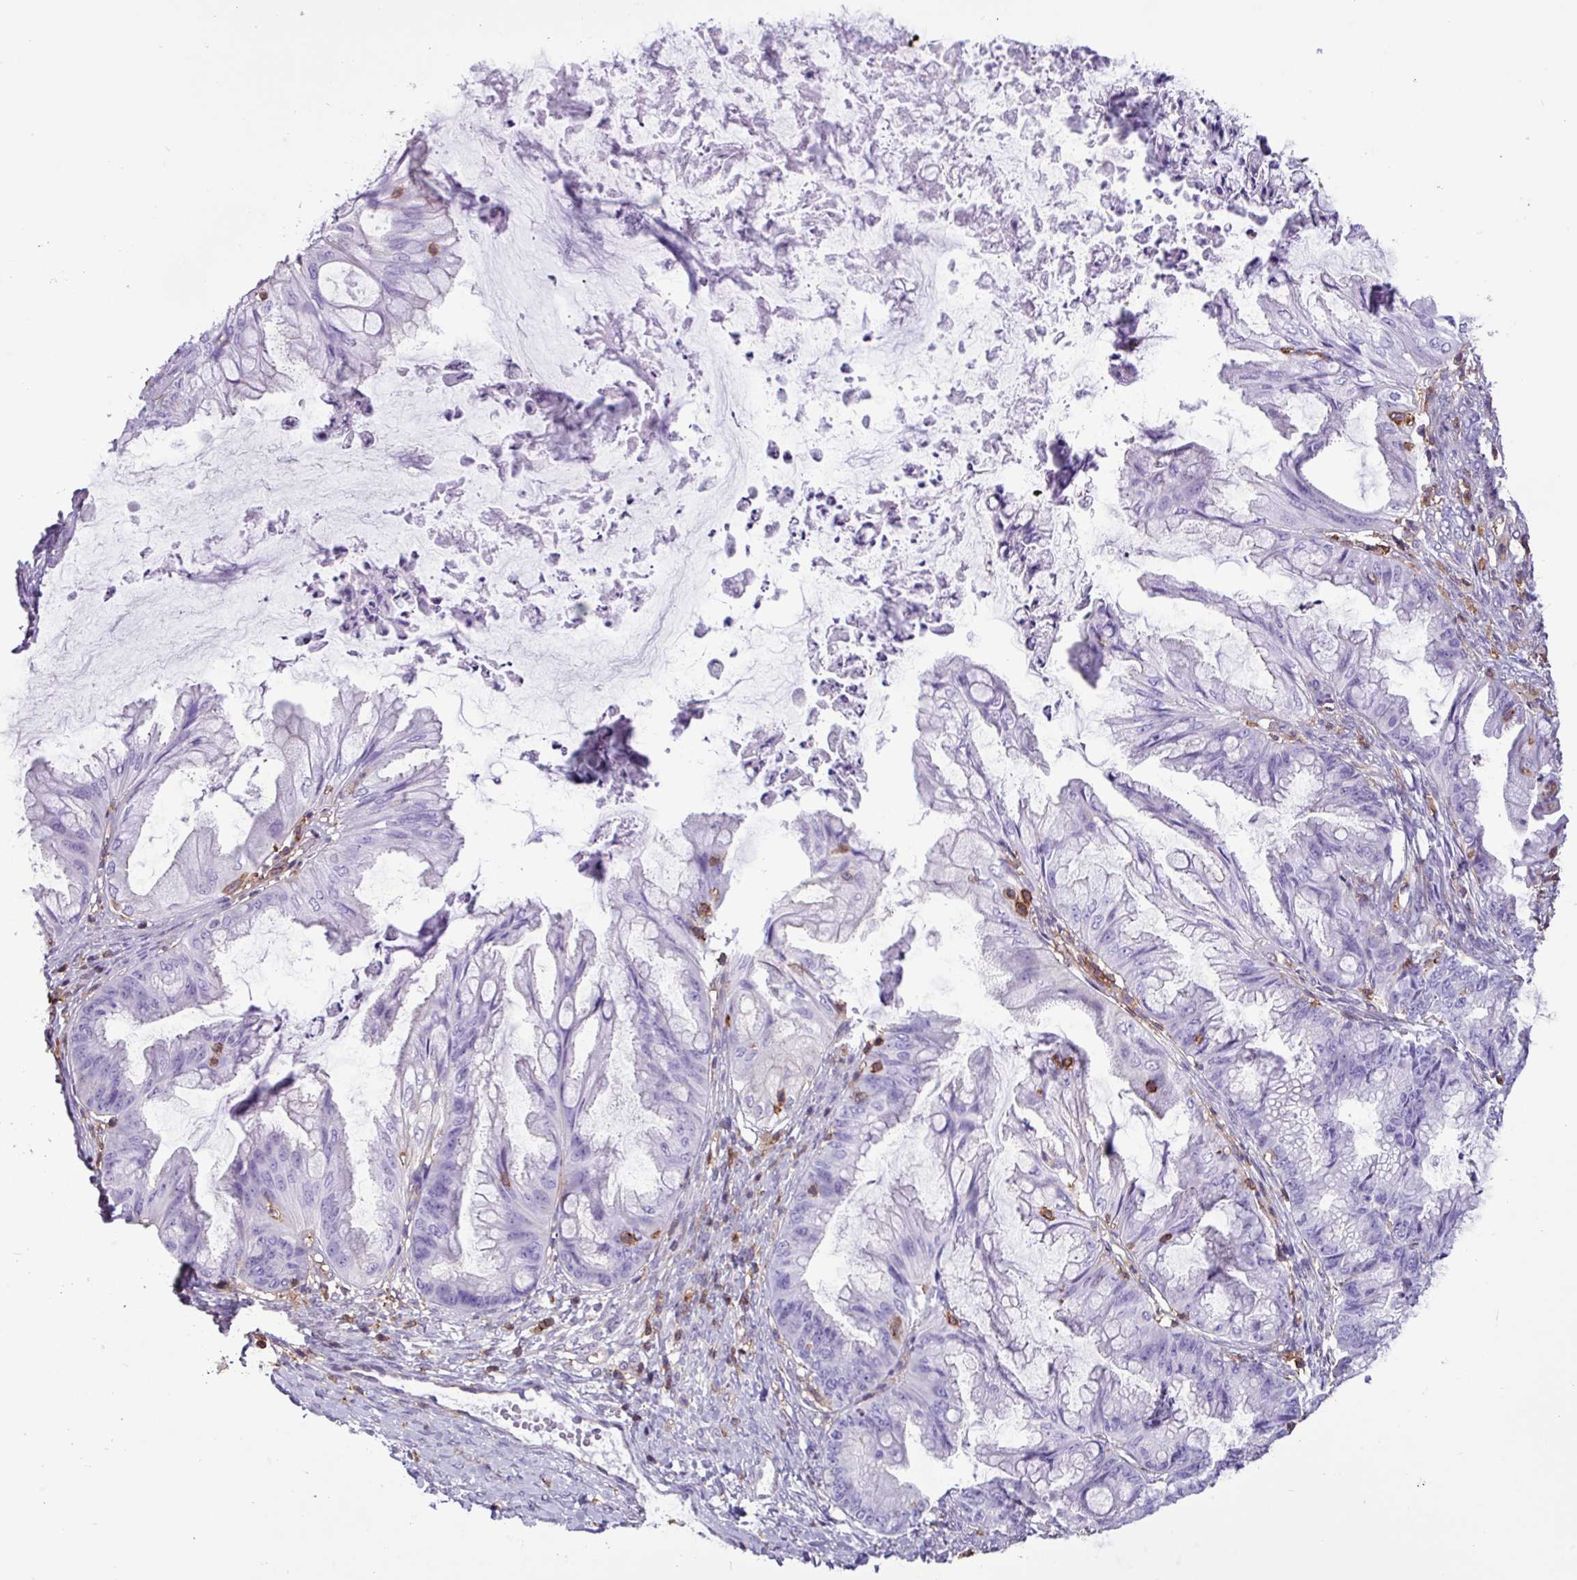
{"staining": {"intensity": "negative", "quantity": "none", "location": "none"}, "tissue": "ovarian cancer", "cell_type": "Tumor cells", "image_type": "cancer", "snomed": [{"axis": "morphology", "description": "Cystadenocarcinoma, mucinous, NOS"}, {"axis": "topography", "description": "Ovary"}], "caption": "The immunohistochemistry (IHC) micrograph has no significant expression in tumor cells of mucinous cystadenocarcinoma (ovarian) tissue.", "gene": "PPP1R18", "patient": {"sex": "female", "age": 35}}